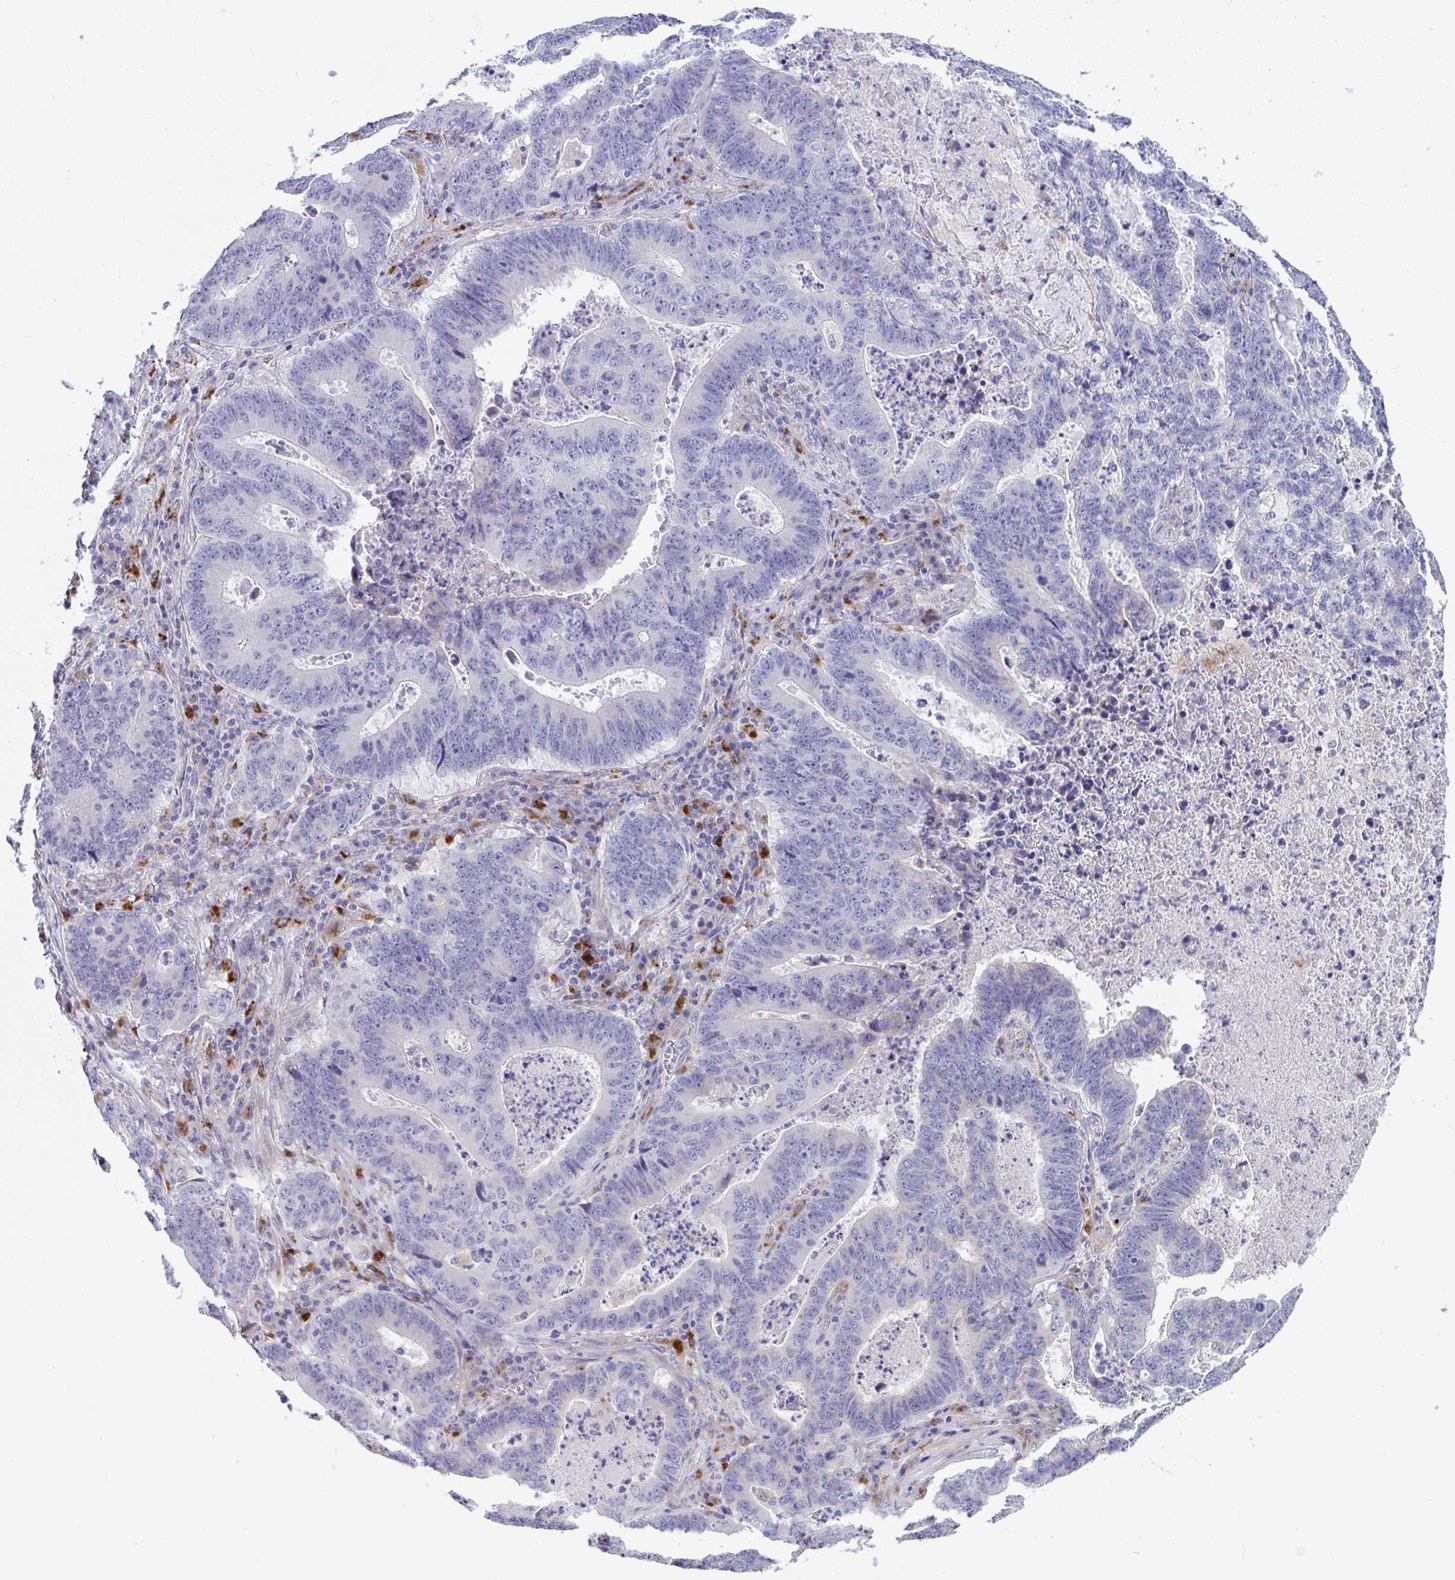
{"staining": {"intensity": "negative", "quantity": "none", "location": "none"}, "tissue": "lung cancer", "cell_type": "Tumor cells", "image_type": "cancer", "snomed": [{"axis": "morphology", "description": "Aneuploidy"}, {"axis": "morphology", "description": "Adenocarcinoma, NOS"}, {"axis": "morphology", "description": "Adenocarcinoma primary or metastatic"}, {"axis": "topography", "description": "Lung"}], "caption": "Lung cancer (adenocarcinoma primary or metastatic) was stained to show a protein in brown. There is no significant staining in tumor cells.", "gene": "TOR1AIP2", "patient": {"sex": "female", "age": 75}}